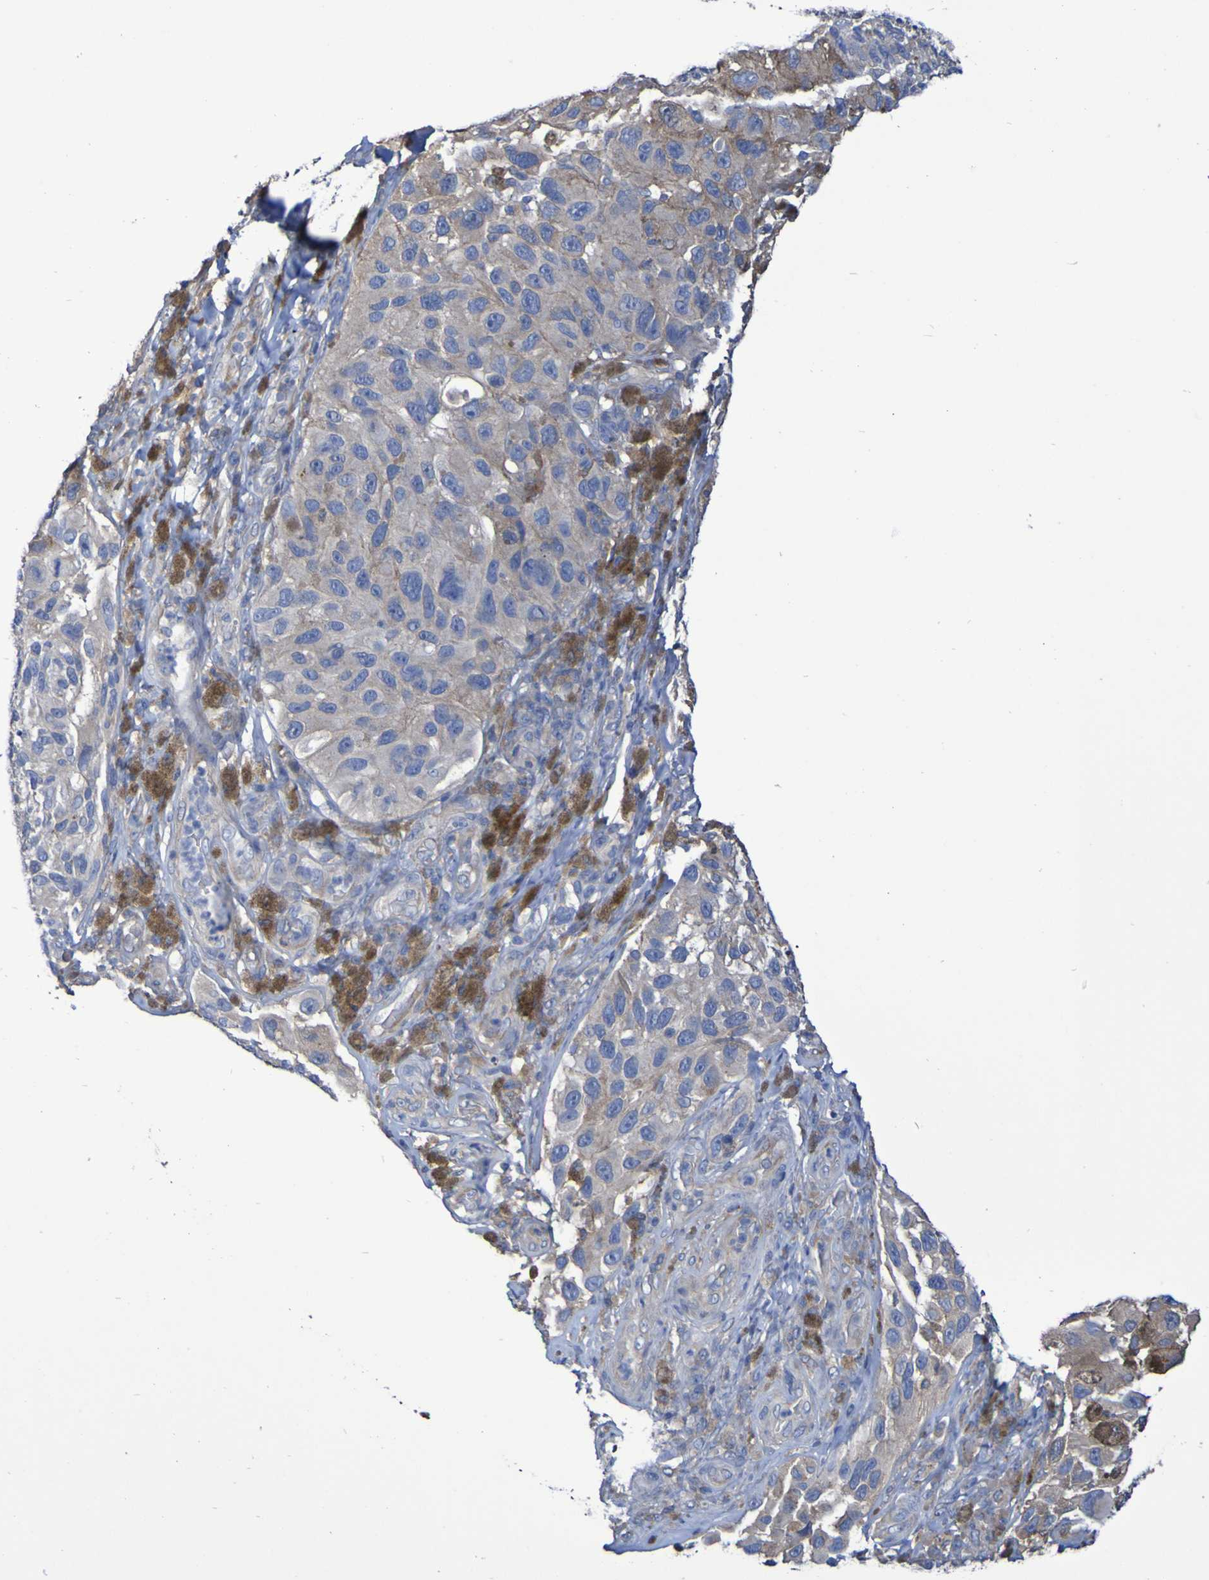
{"staining": {"intensity": "negative", "quantity": "none", "location": "none"}, "tissue": "melanoma", "cell_type": "Tumor cells", "image_type": "cancer", "snomed": [{"axis": "morphology", "description": "Malignant melanoma, NOS"}, {"axis": "topography", "description": "Skin"}], "caption": "Melanoma was stained to show a protein in brown. There is no significant positivity in tumor cells.", "gene": "SYNJ1", "patient": {"sex": "female", "age": 73}}